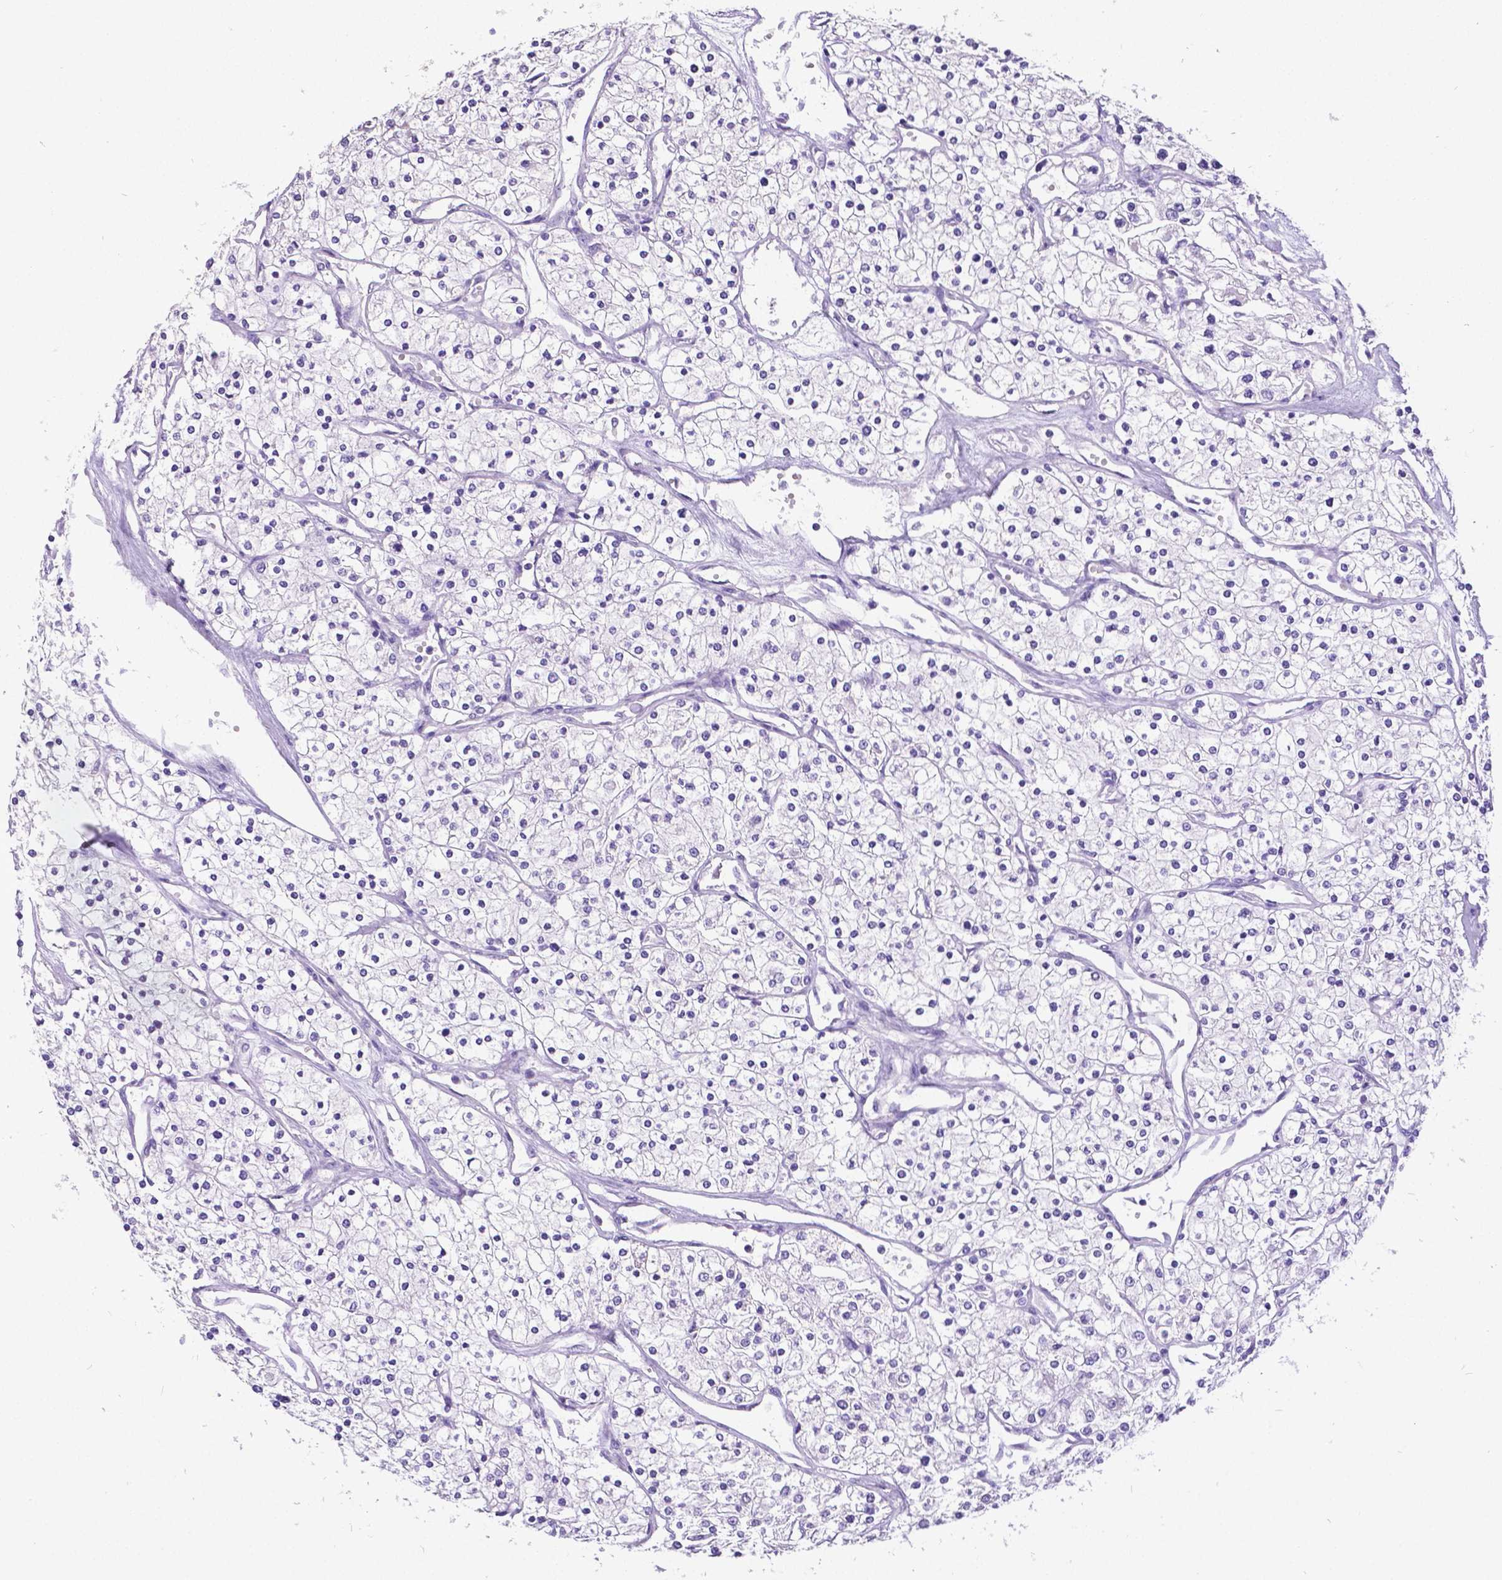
{"staining": {"intensity": "negative", "quantity": "none", "location": "none"}, "tissue": "renal cancer", "cell_type": "Tumor cells", "image_type": "cancer", "snomed": [{"axis": "morphology", "description": "Adenocarcinoma, NOS"}, {"axis": "topography", "description": "Kidney"}], "caption": "An immunohistochemistry (IHC) histopathology image of adenocarcinoma (renal) is shown. There is no staining in tumor cells of adenocarcinoma (renal).", "gene": "SATB2", "patient": {"sex": "male", "age": 80}}